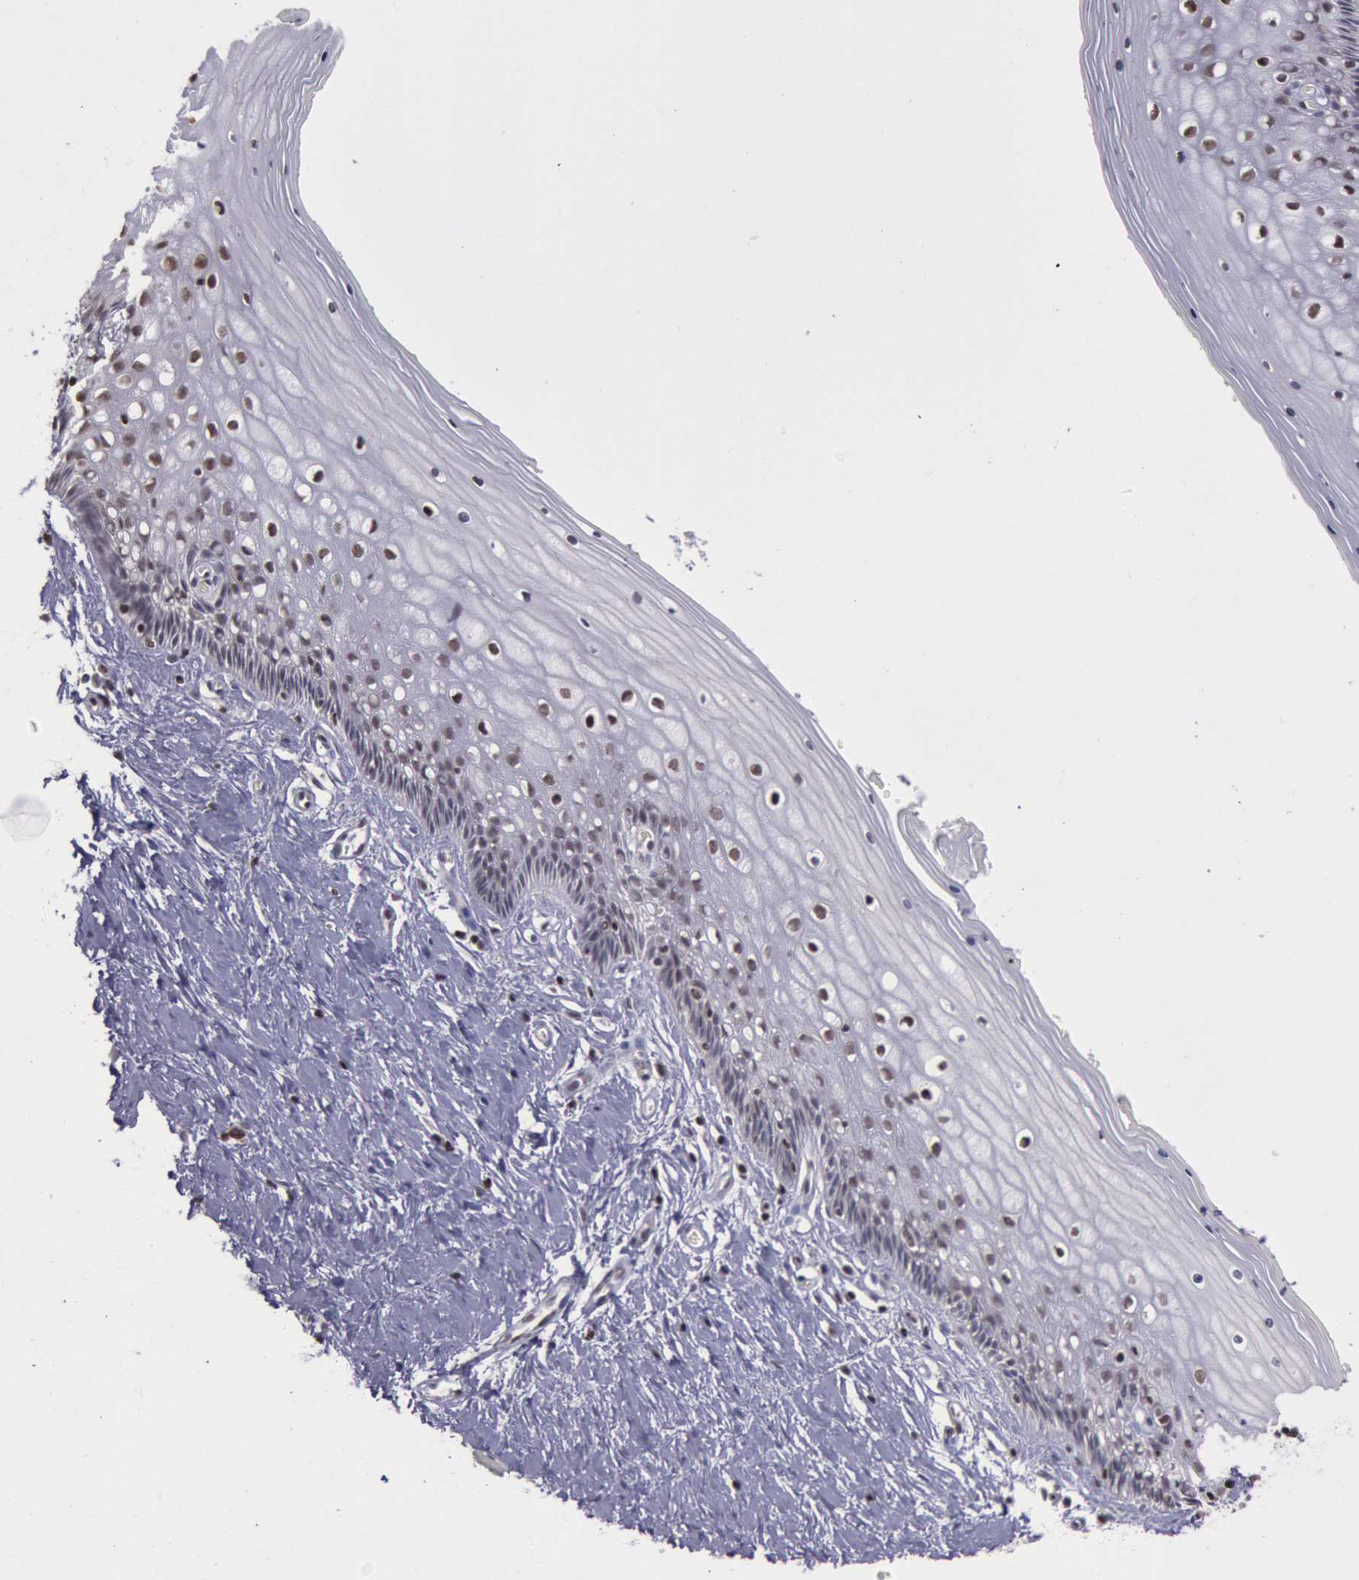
{"staining": {"intensity": "moderate", "quantity": ">75%", "location": "nuclear"}, "tissue": "vagina", "cell_type": "Squamous epithelial cells", "image_type": "normal", "snomed": [{"axis": "morphology", "description": "Normal tissue, NOS"}, {"axis": "topography", "description": "Vagina"}], "caption": "Brown immunohistochemical staining in unremarkable vagina displays moderate nuclear expression in about >75% of squamous epithelial cells. (brown staining indicates protein expression, while blue staining denotes nuclei).", "gene": "NKAP", "patient": {"sex": "female", "age": 46}}